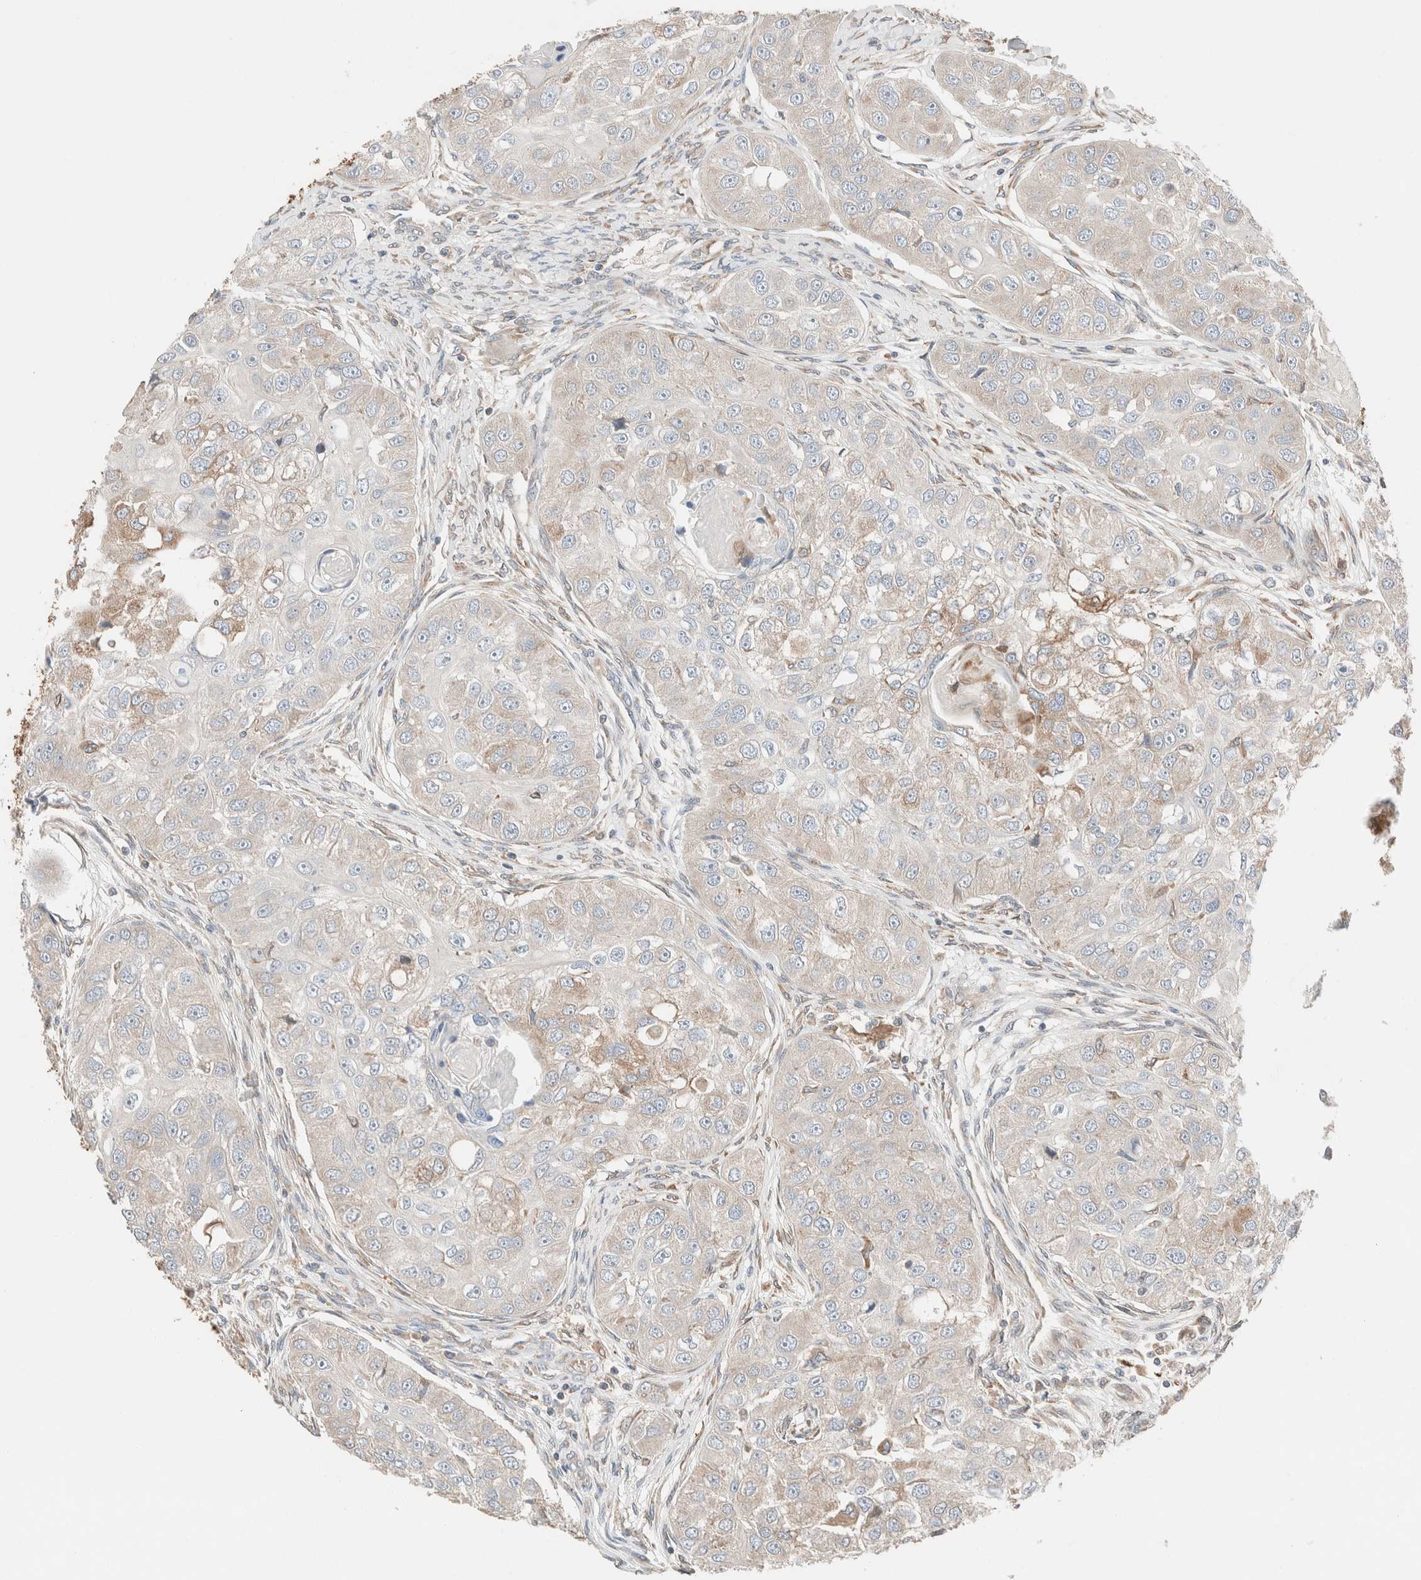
{"staining": {"intensity": "weak", "quantity": "<25%", "location": "cytoplasmic/membranous"}, "tissue": "head and neck cancer", "cell_type": "Tumor cells", "image_type": "cancer", "snomed": [{"axis": "morphology", "description": "Normal tissue, NOS"}, {"axis": "morphology", "description": "Squamous cell carcinoma, NOS"}, {"axis": "topography", "description": "Skeletal muscle"}, {"axis": "topography", "description": "Head-Neck"}], "caption": "Head and neck cancer was stained to show a protein in brown. There is no significant positivity in tumor cells.", "gene": "PCM1", "patient": {"sex": "male", "age": 51}}